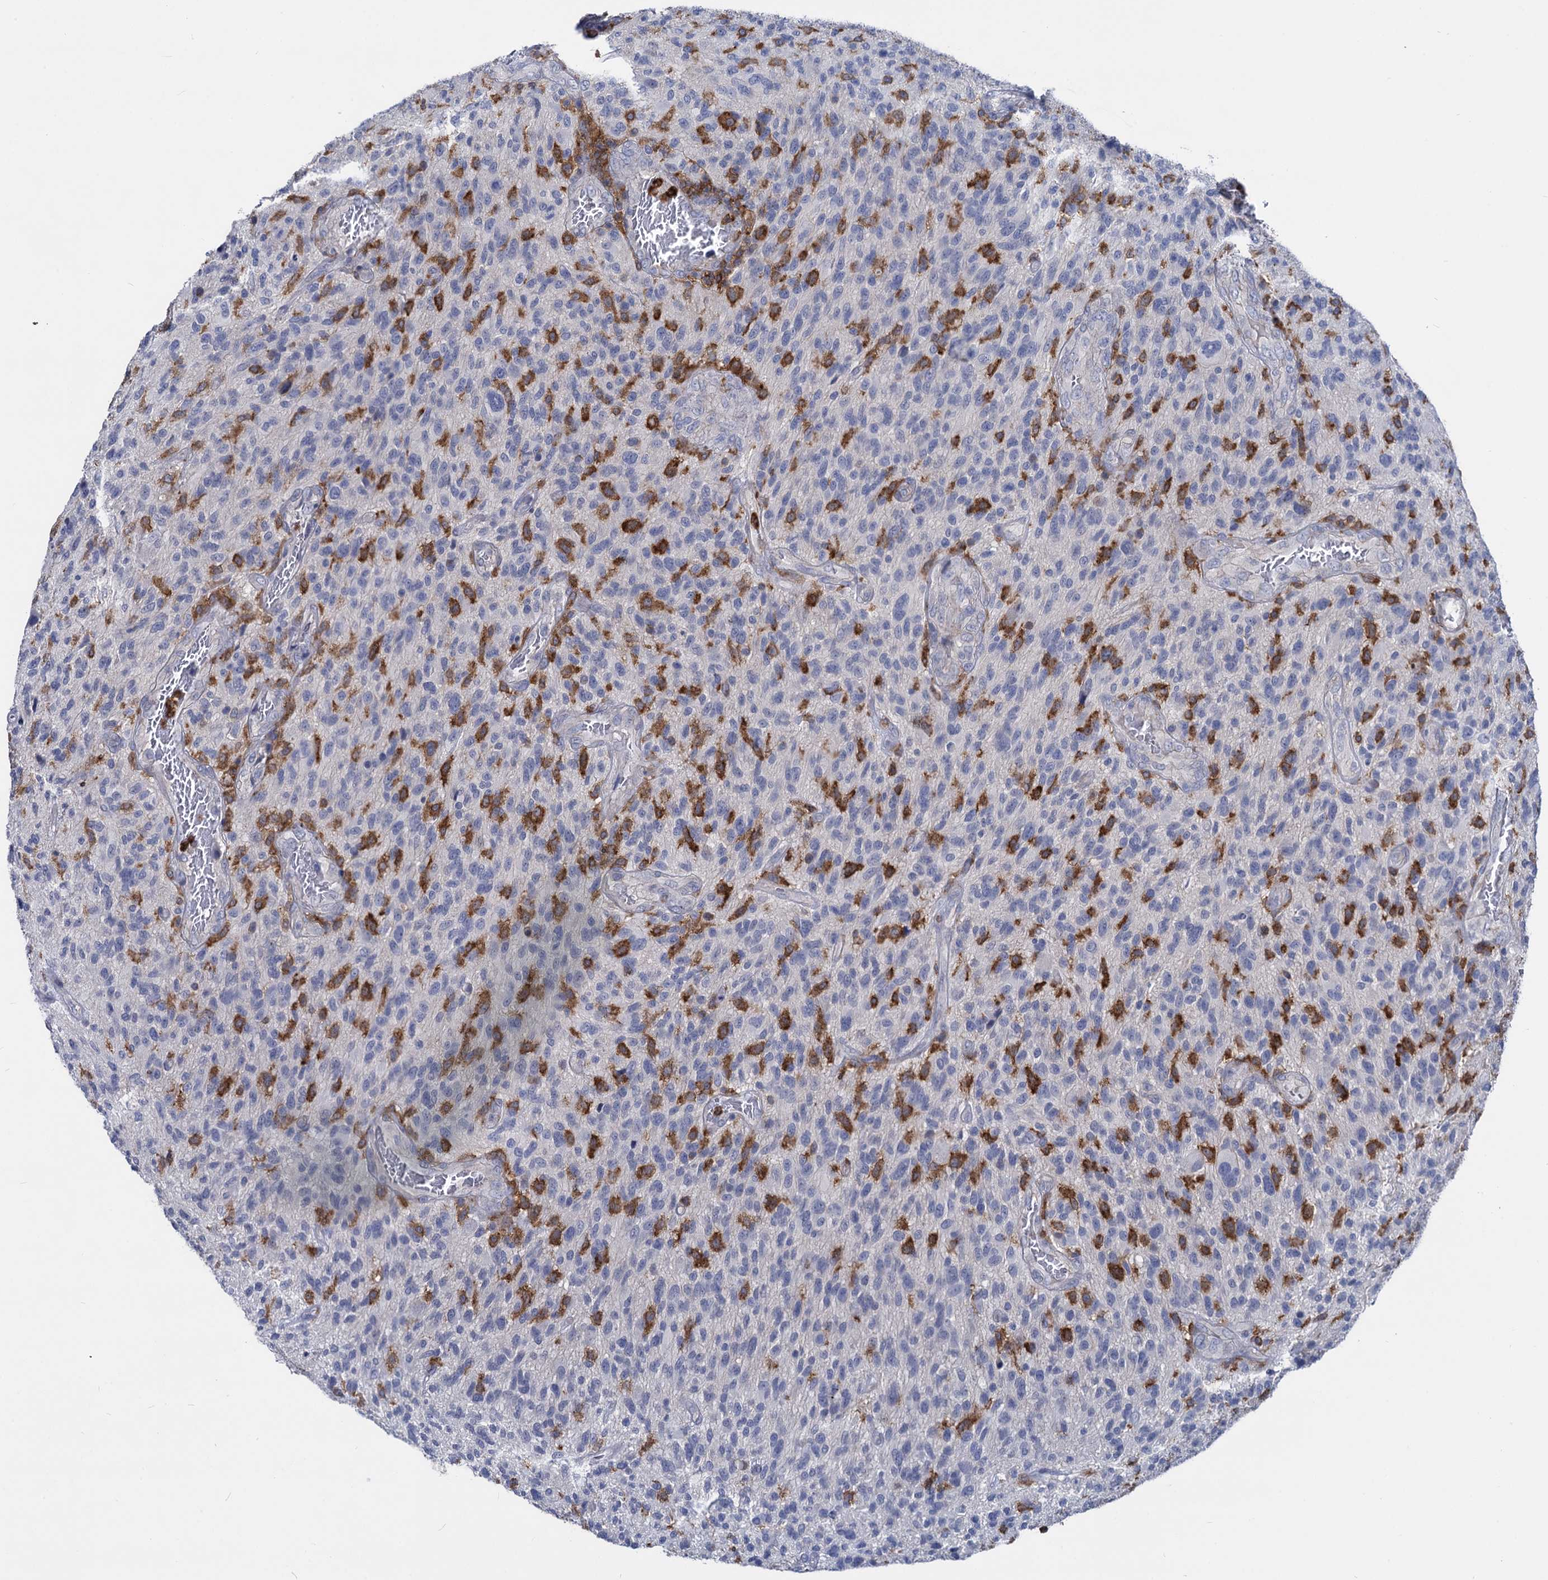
{"staining": {"intensity": "negative", "quantity": "none", "location": "none"}, "tissue": "glioma", "cell_type": "Tumor cells", "image_type": "cancer", "snomed": [{"axis": "morphology", "description": "Glioma, malignant, High grade"}, {"axis": "topography", "description": "Brain"}], "caption": "The photomicrograph shows no significant positivity in tumor cells of glioma.", "gene": "RHOG", "patient": {"sex": "male", "age": 47}}